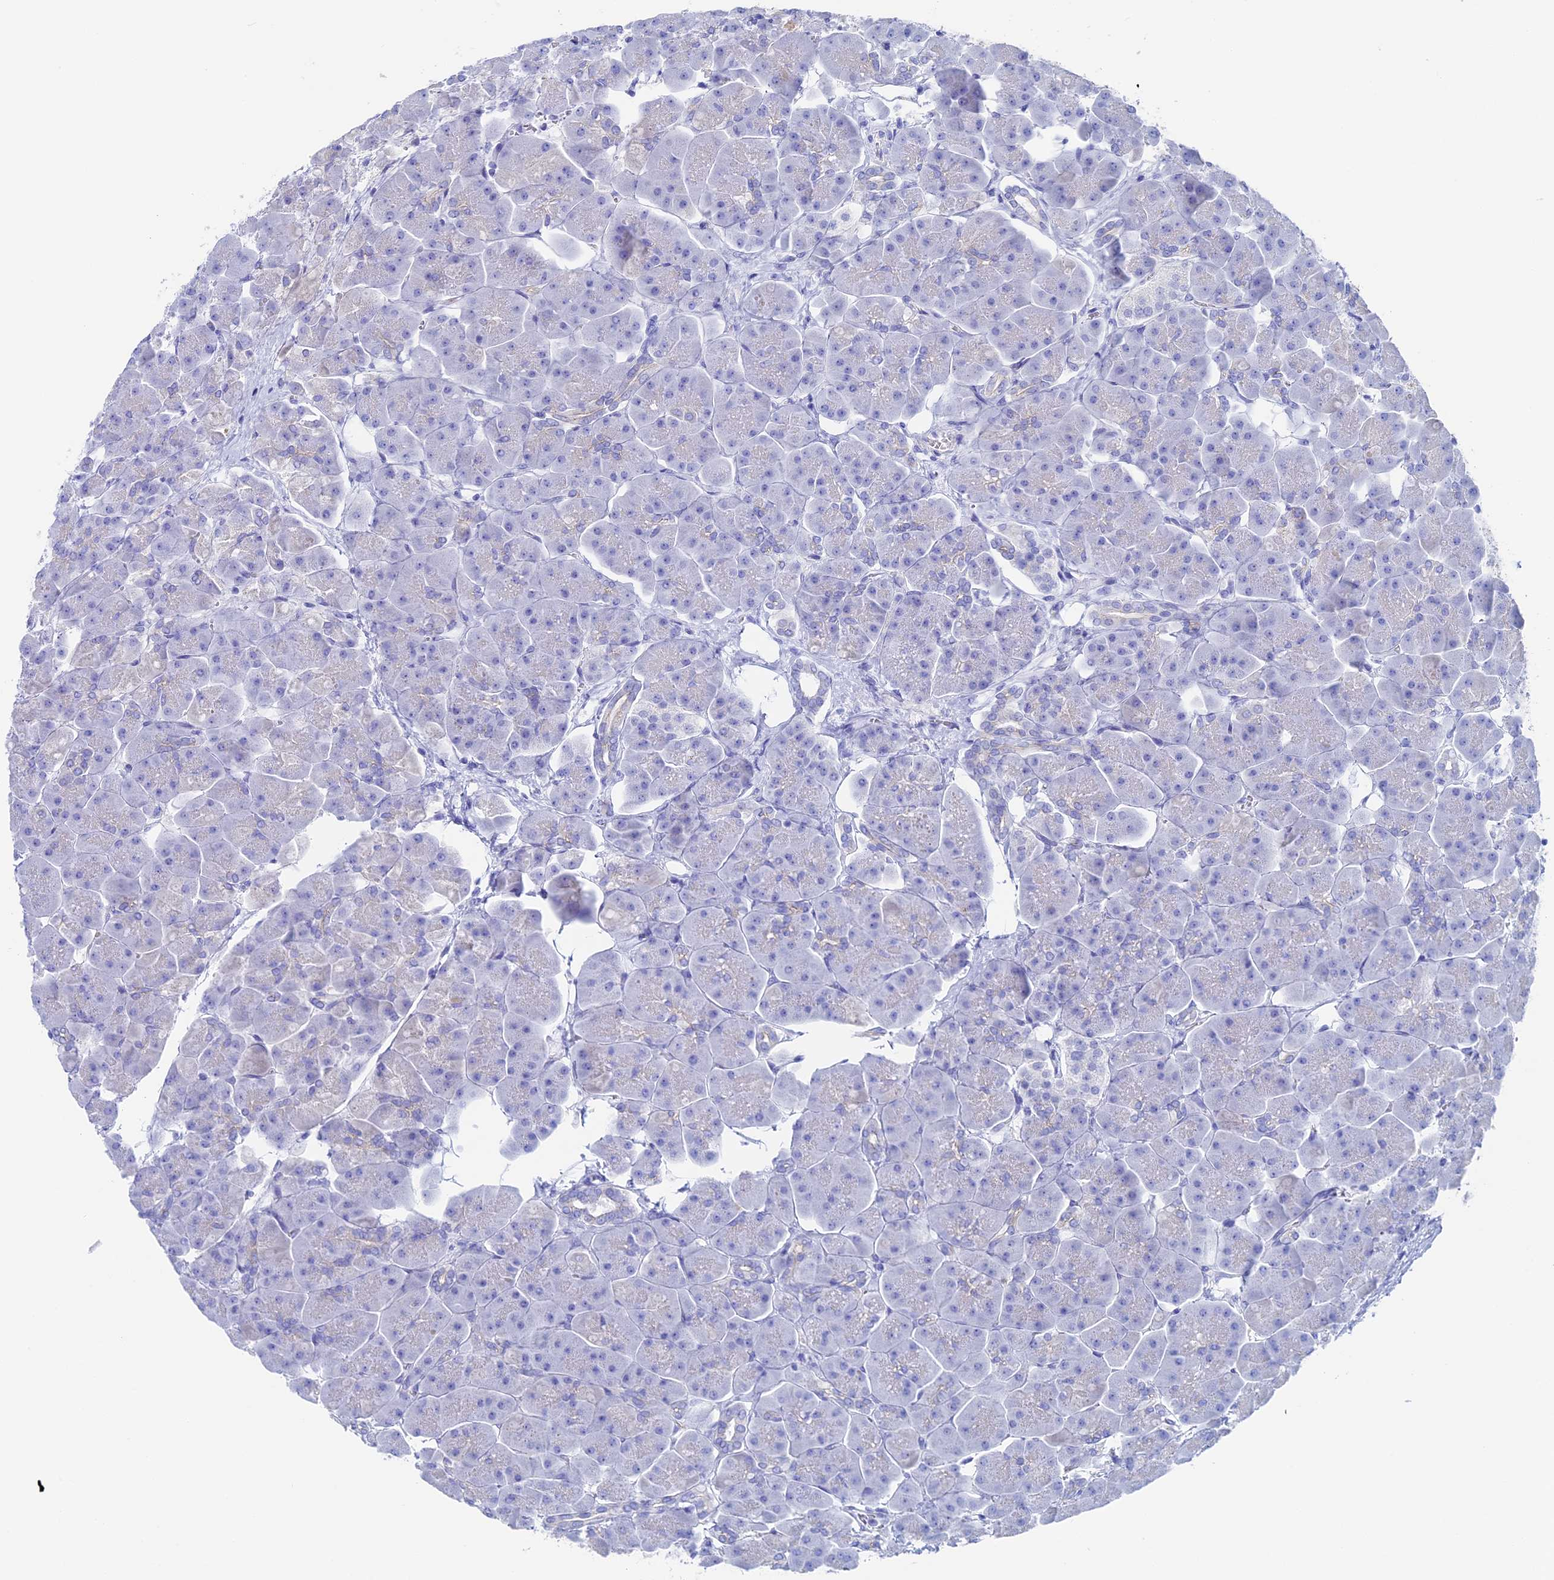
{"staining": {"intensity": "negative", "quantity": "none", "location": "none"}, "tissue": "pancreas", "cell_type": "Exocrine glandular cells", "image_type": "normal", "snomed": [{"axis": "morphology", "description": "Normal tissue, NOS"}, {"axis": "topography", "description": "Pancreas"}], "caption": "Immunohistochemistry (IHC) histopathology image of normal pancreas: pancreas stained with DAB (3,3'-diaminobenzidine) demonstrates no significant protein staining in exocrine glandular cells. The staining was performed using DAB (3,3'-diaminobenzidine) to visualize the protein expression in brown, while the nuclei were stained in blue with hematoxylin (Magnification: 20x).", "gene": "UNC119", "patient": {"sex": "male", "age": 66}}